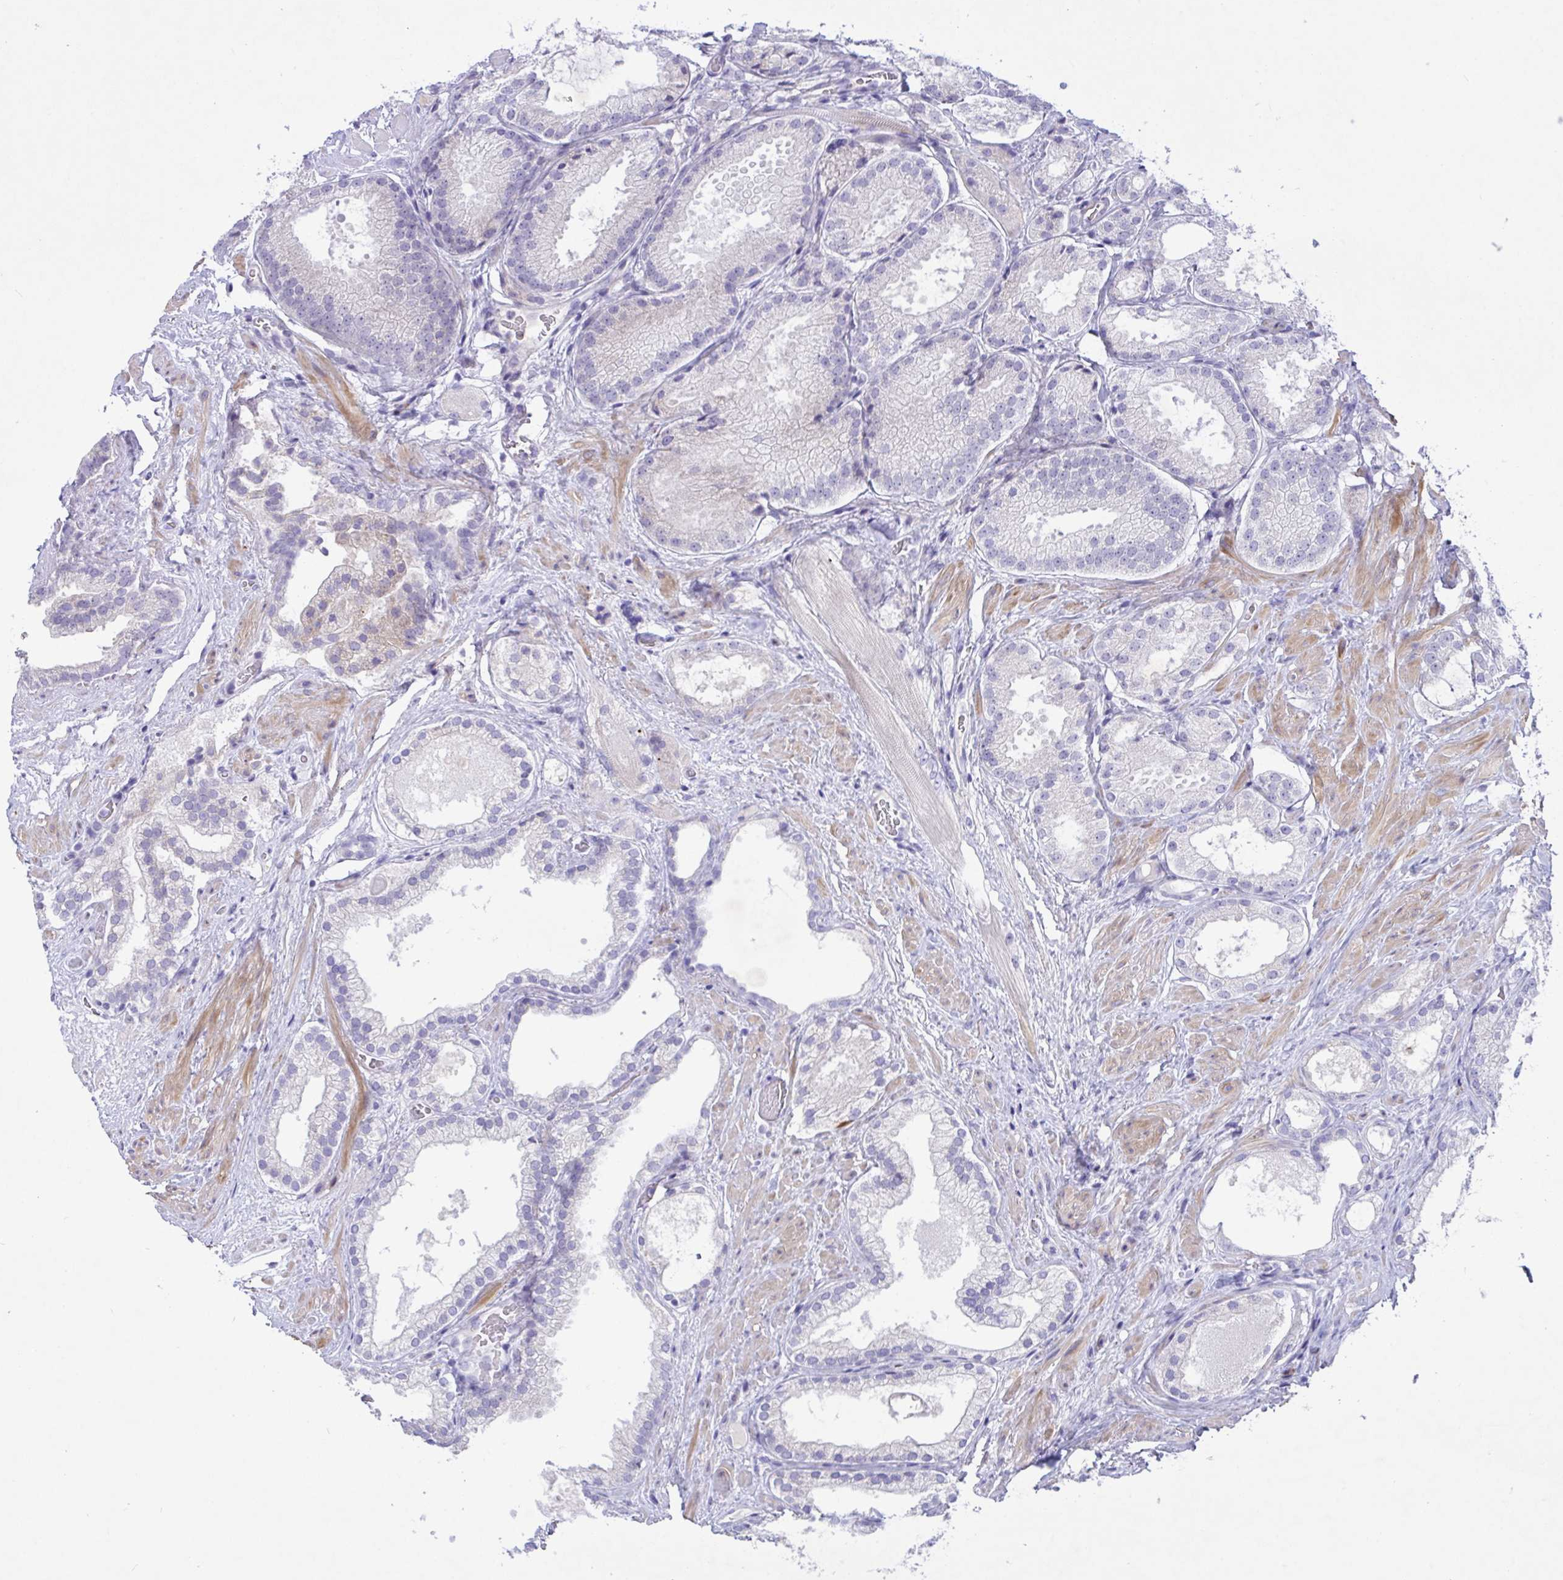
{"staining": {"intensity": "negative", "quantity": "none", "location": "none"}, "tissue": "prostate cancer", "cell_type": "Tumor cells", "image_type": "cancer", "snomed": [{"axis": "morphology", "description": "Adenocarcinoma, High grade"}, {"axis": "topography", "description": "Prostate"}], "caption": "Immunohistochemistry (IHC) photomicrograph of neoplastic tissue: human prostate cancer (adenocarcinoma (high-grade)) stained with DAB shows no significant protein staining in tumor cells.", "gene": "FAM86B1", "patient": {"sex": "male", "age": 68}}